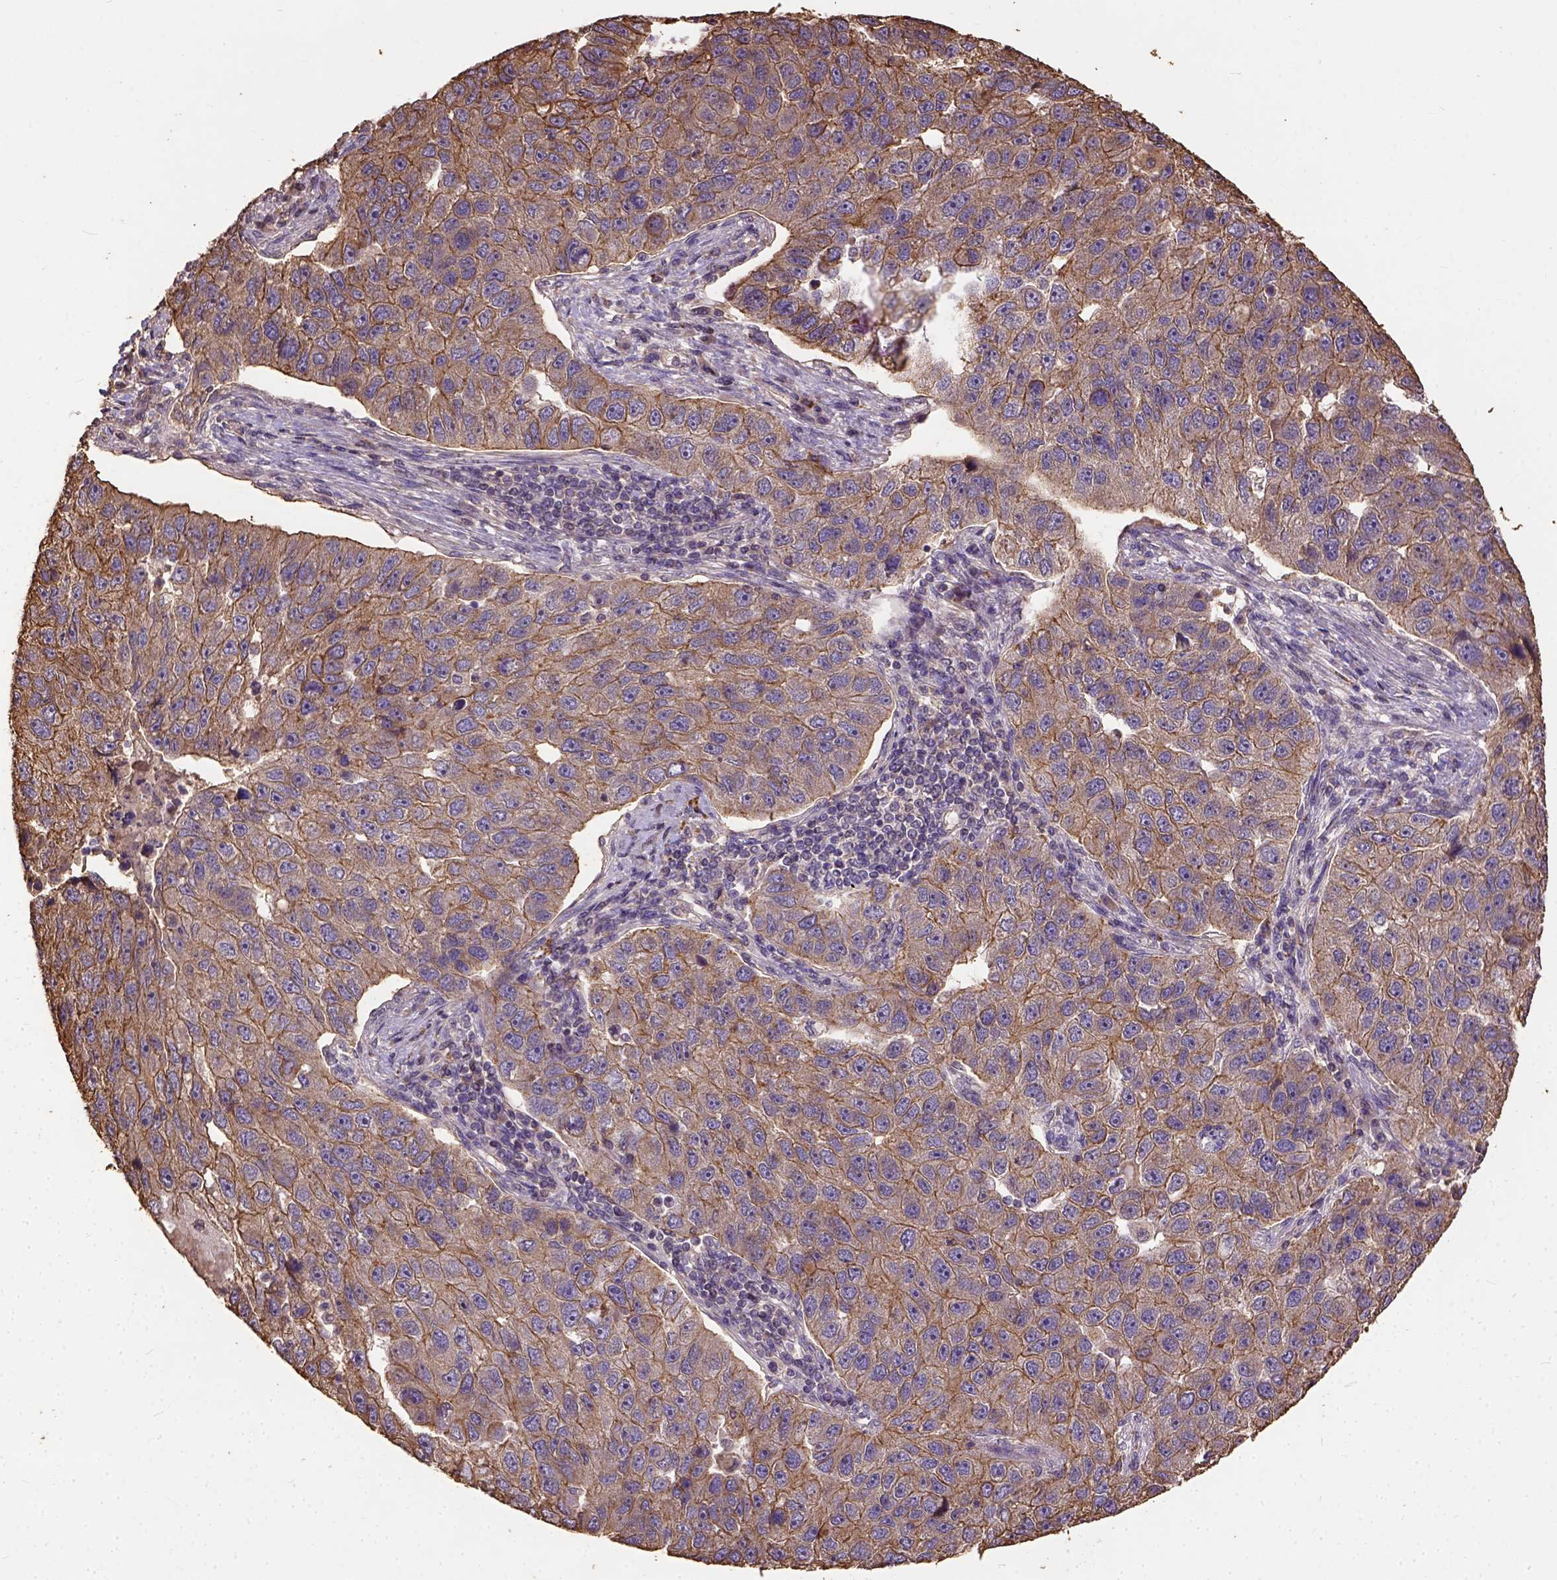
{"staining": {"intensity": "moderate", "quantity": ">75%", "location": "cytoplasmic/membranous"}, "tissue": "pancreatic cancer", "cell_type": "Tumor cells", "image_type": "cancer", "snomed": [{"axis": "morphology", "description": "Adenocarcinoma, NOS"}, {"axis": "topography", "description": "Pancreas"}], "caption": "A histopathology image of human adenocarcinoma (pancreatic) stained for a protein reveals moderate cytoplasmic/membranous brown staining in tumor cells.", "gene": "ATP1B3", "patient": {"sex": "female", "age": 61}}